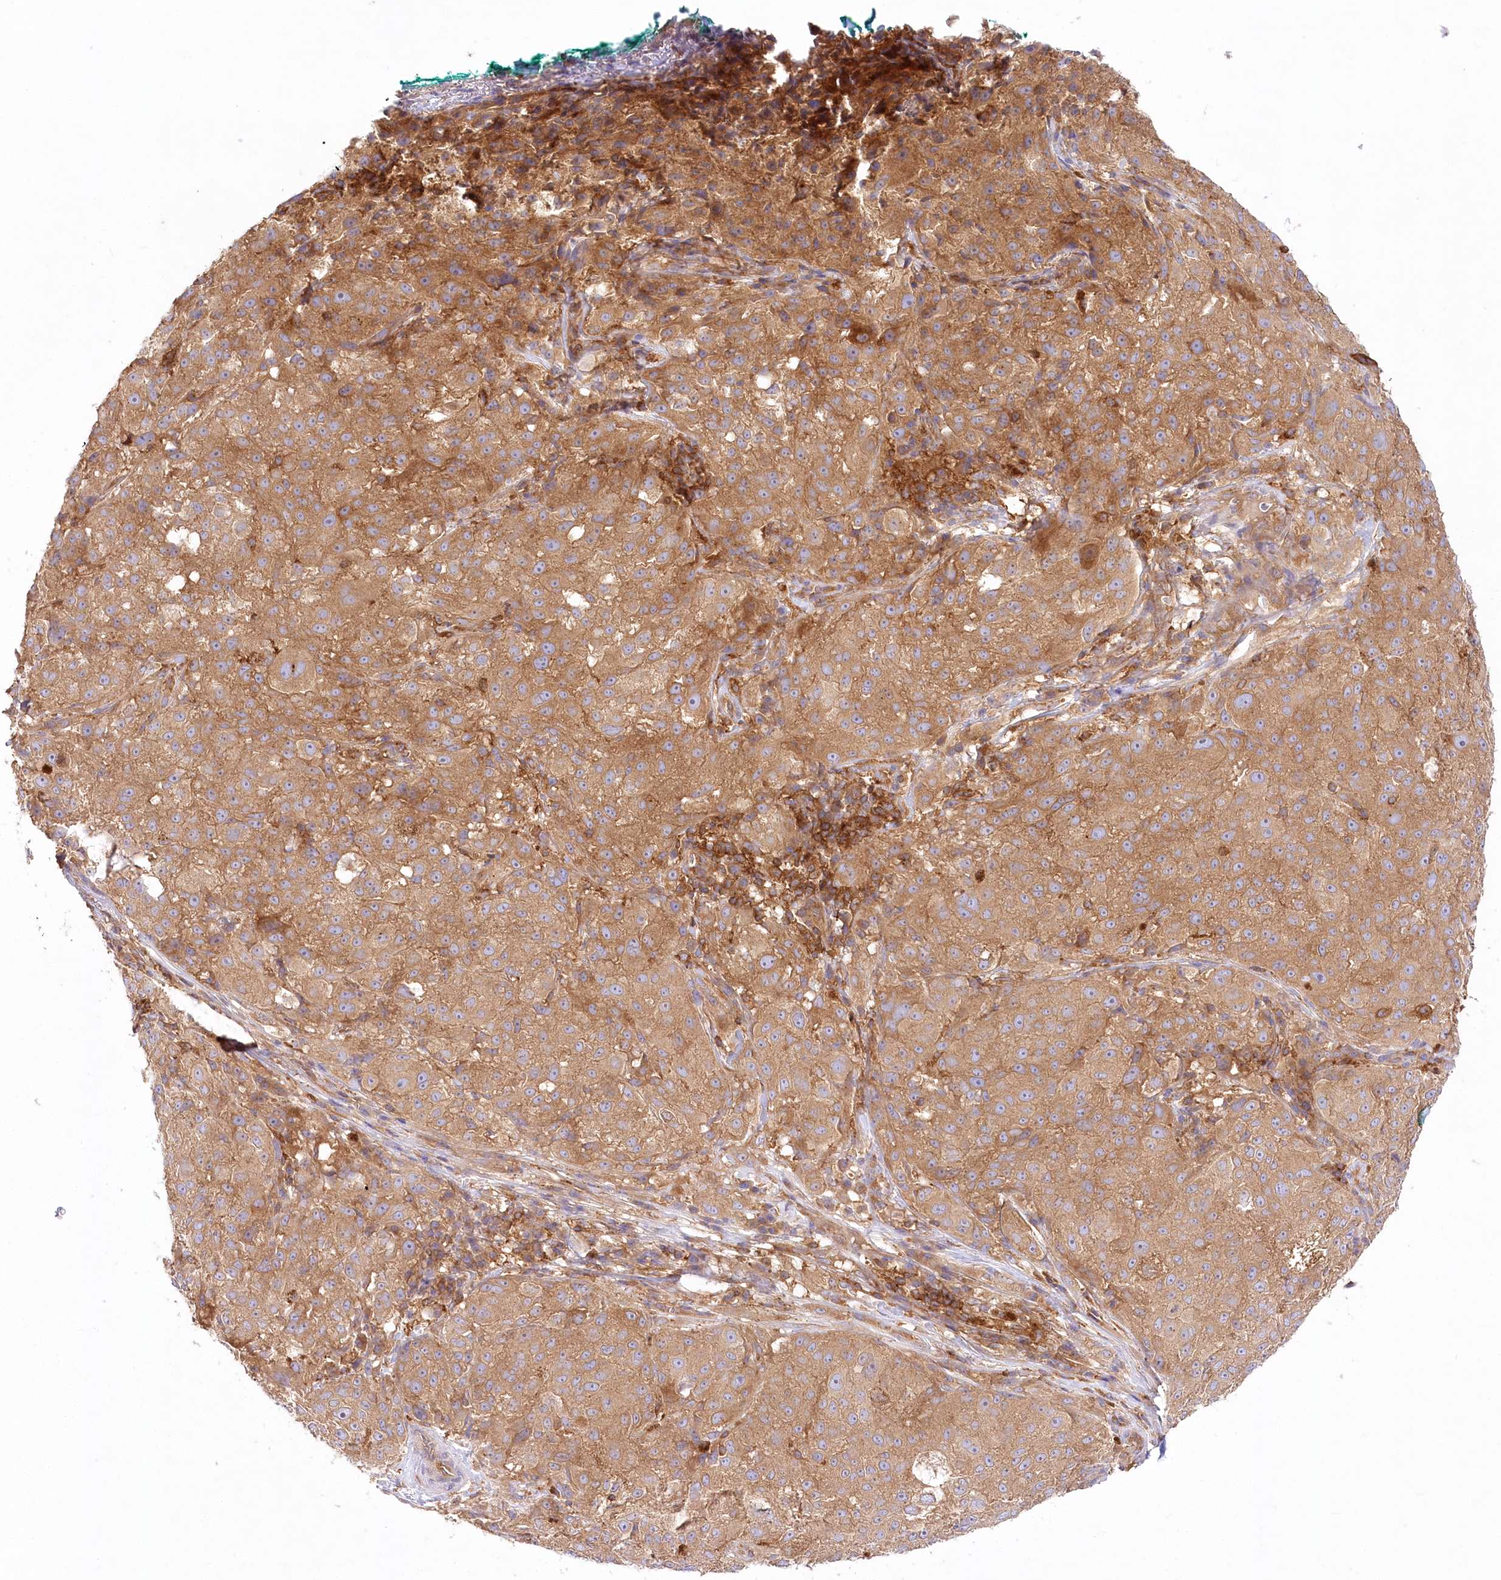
{"staining": {"intensity": "moderate", "quantity": ">75%", "location": "cytoplasmic/membranous"}, "tissue": "melanoma", "cell_type": "Tumor cells", "image_type": "cancer", "snomed": [{"axis": "morphology", "description": "Necrosis, NOS"}, {"axis": "morphology", "description": "Malignant melanoma, NOS"}, {"axis": "topography", "description": "Skin"}], "caption": "Melanoma stained with a brown dye displays moderate cytoplasmic/membranous positive expression in approximately >75% of tumor cells.", "gene": "ABRAXAS2", "patient": {"sex": "female", "age": 87}}